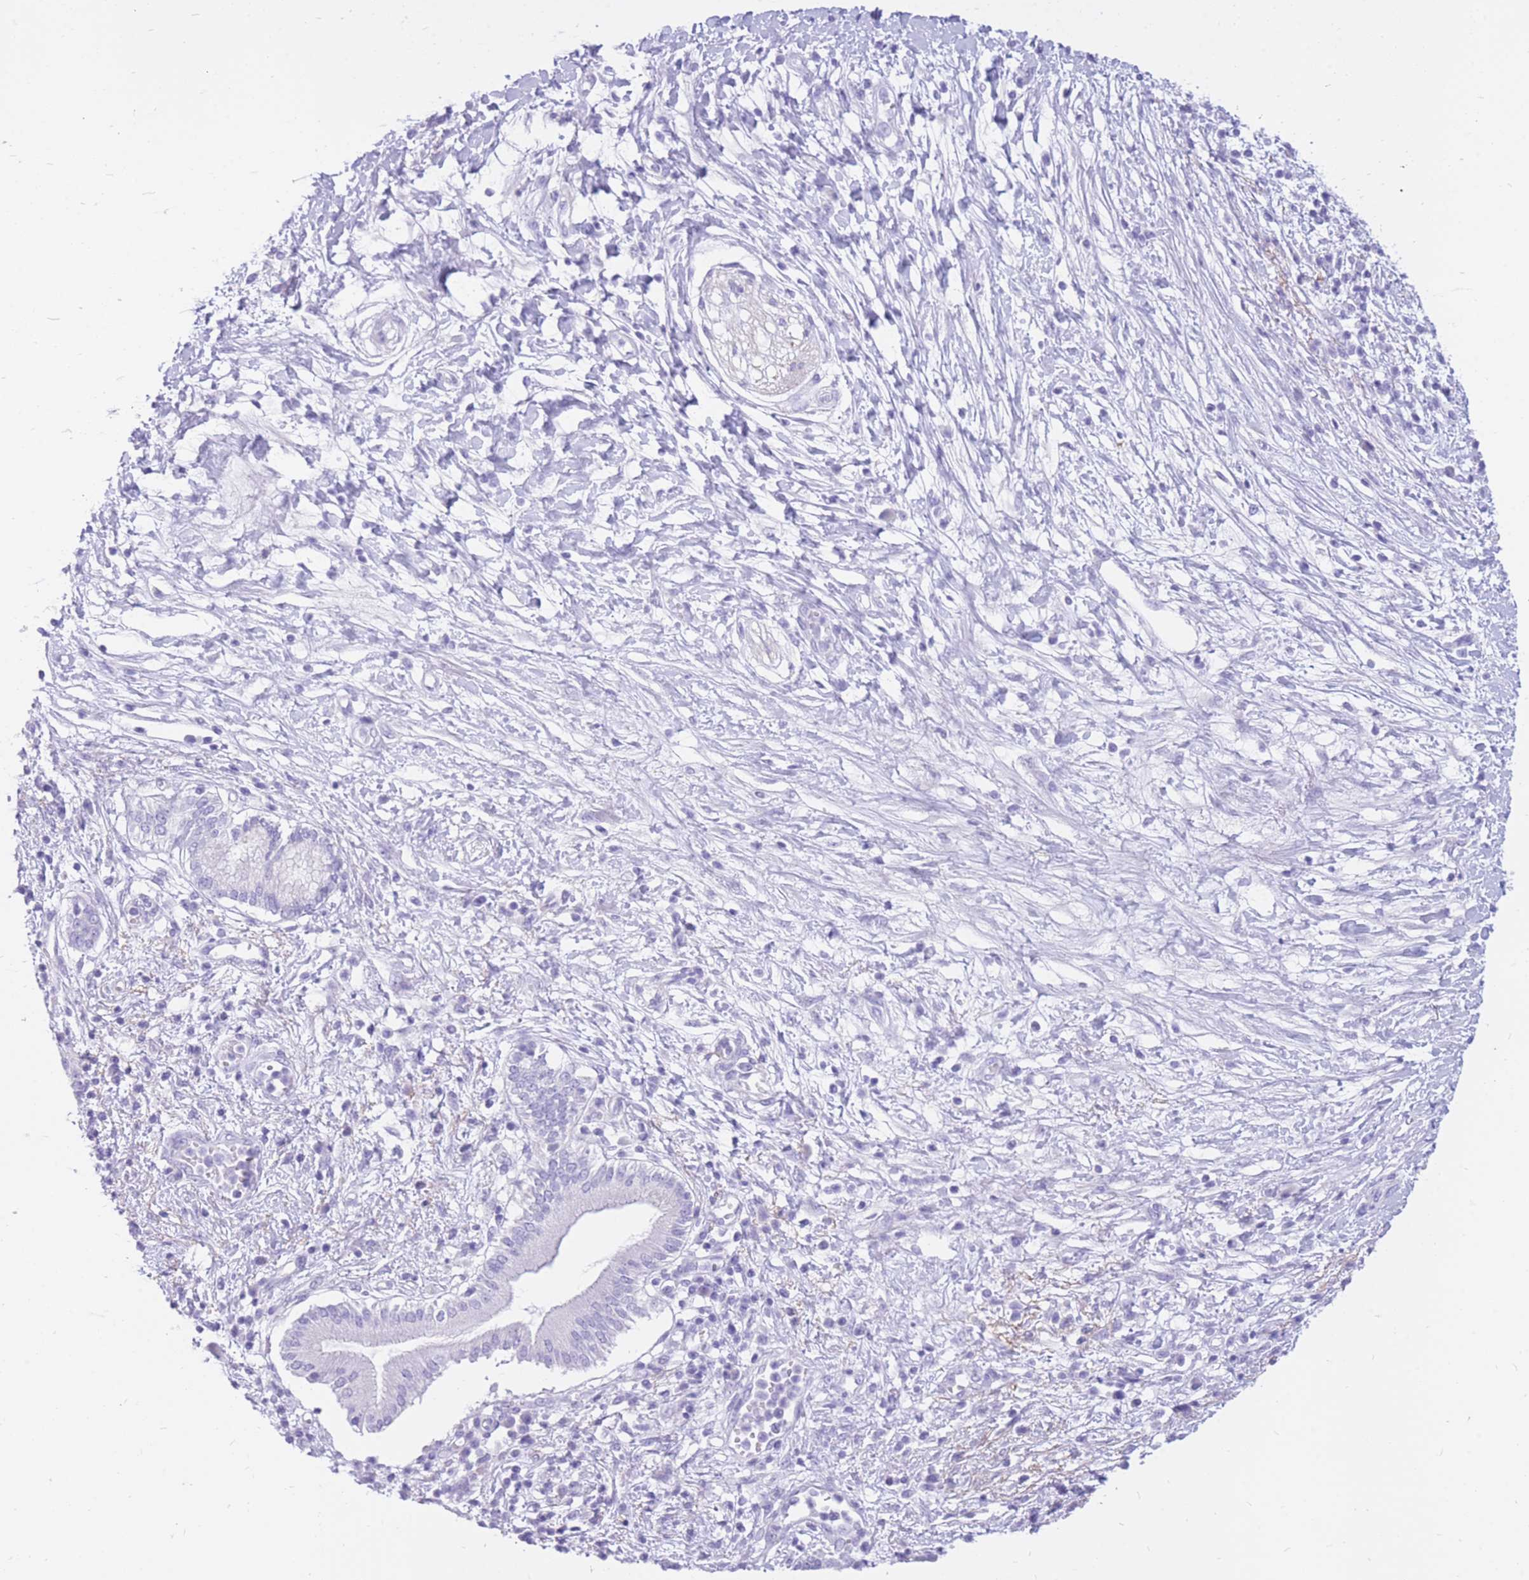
{"staining": {"intensity": "negative", "quantity": "none", "location": "none"}, "tissue": "pancreatic cancer", "cell_type": "Tumor cells", "image_type": "cancer", "snomed": [{"axis": "morphology", "description": "Adenocarcinoma, NOS"}, {"axis": "topography", "description": "Pancreas"}], "caption": "Image shows no significant protein expression in tumor cells of pancreatic cancer (adenocarcinoma).", "gene": "CYP21A2", "patient": {"sex": "male", "age": 68}}